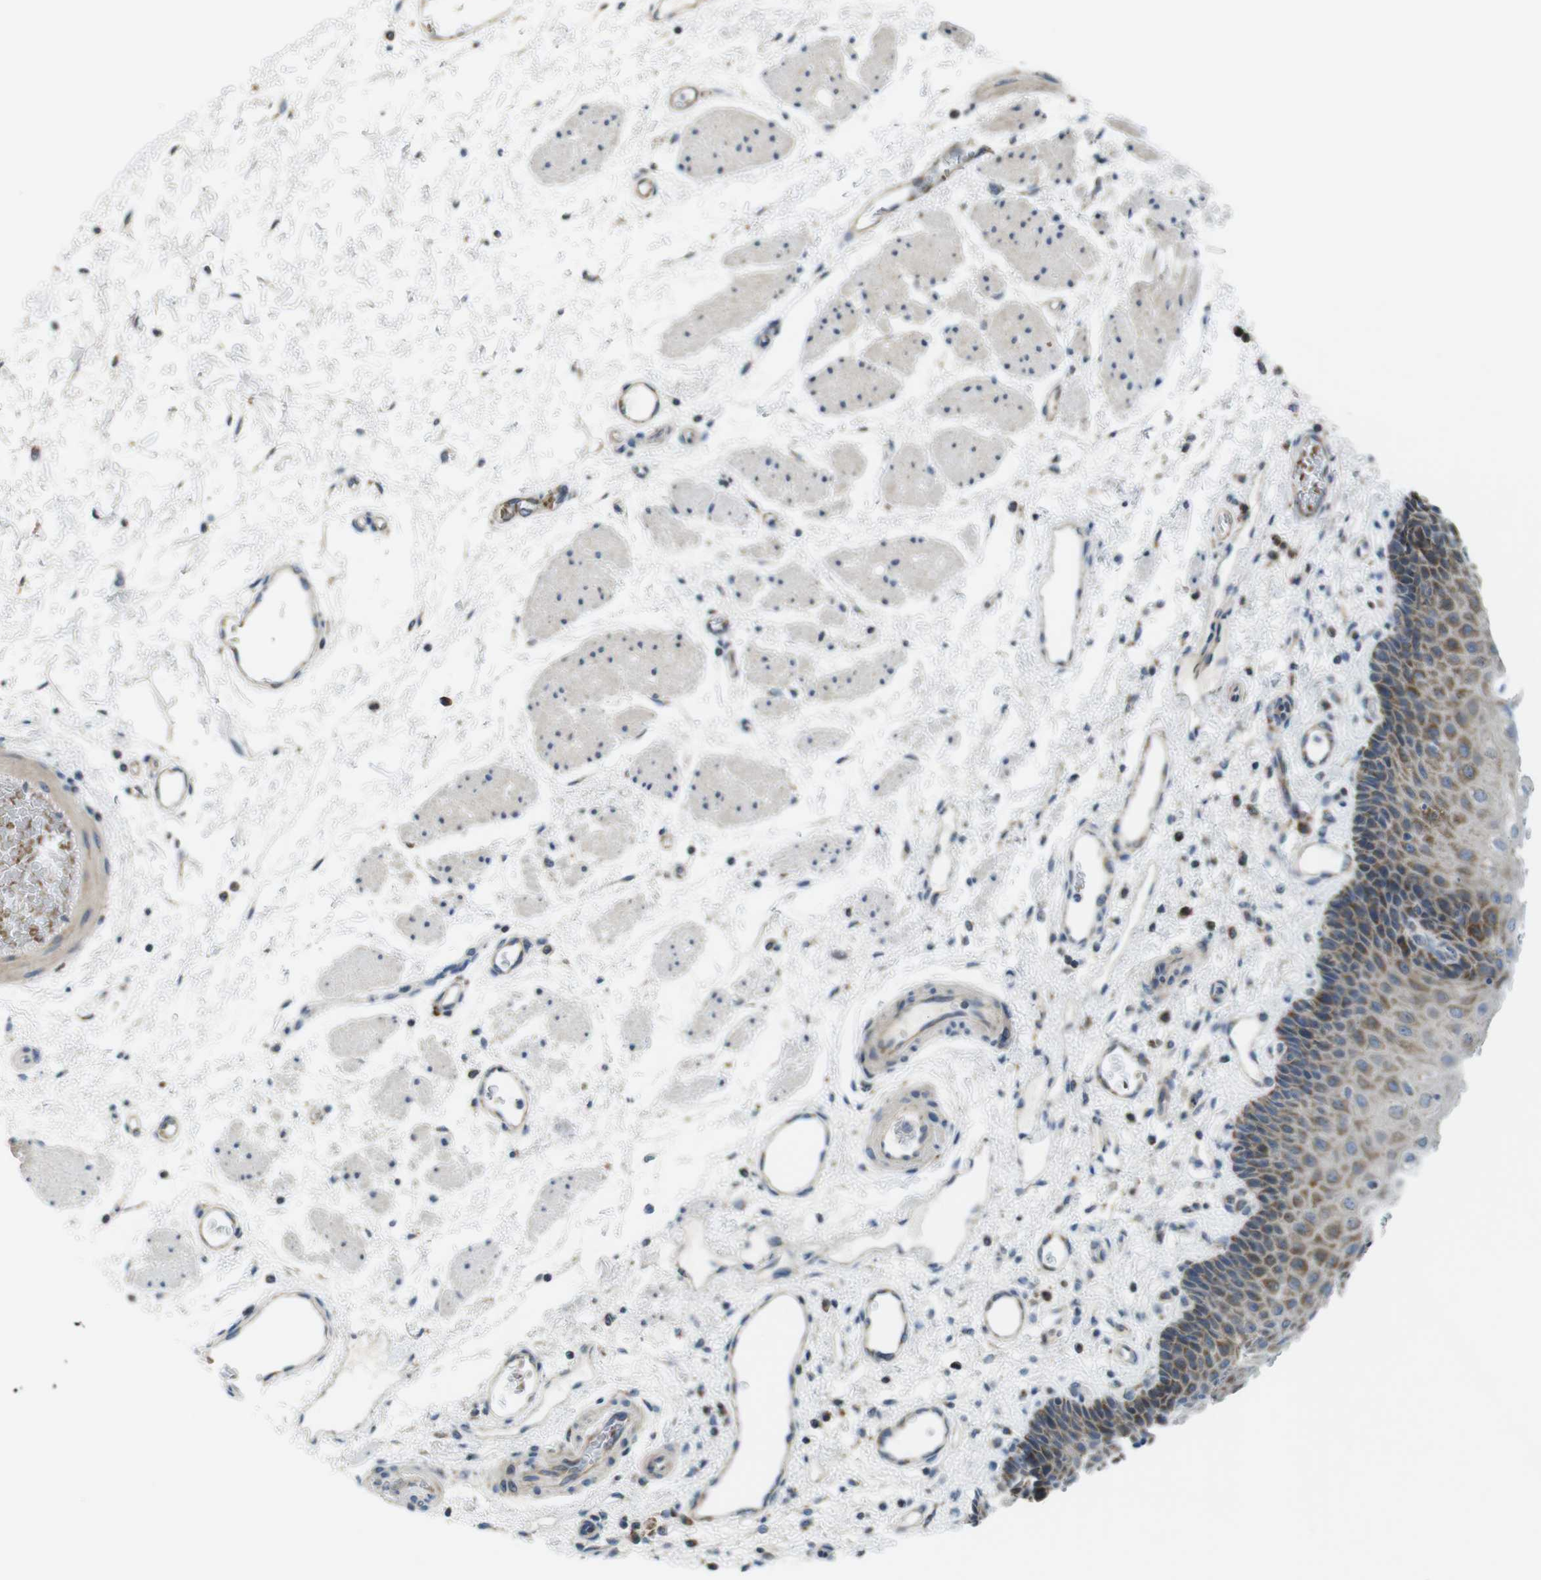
{"staining": {"intensity": "moderate", "quantity": "<25%", "location": "cytoplasmic/membranous"}, "tissue": "esophagus", "cell_type": "Squamous epithelial cells", "image_type": "normal", "snomed": [{"axis": "morphology", "description": "Normal tissue, NOS"}, {"axis": "topography", "description": "Esophagus"}], "caption": "Immunohistochemistry photomicrograph of normal esophagus: esophagus stained using IHC reveals low levels of moderate protein expression localized specifically in the cytoplasmic/membranous of squamous epithelial cells, appearing as a cytoplasmic/membranous brown color.", "gene": "MARCHF1", "patient": {"sex": "male", "age": 54}}